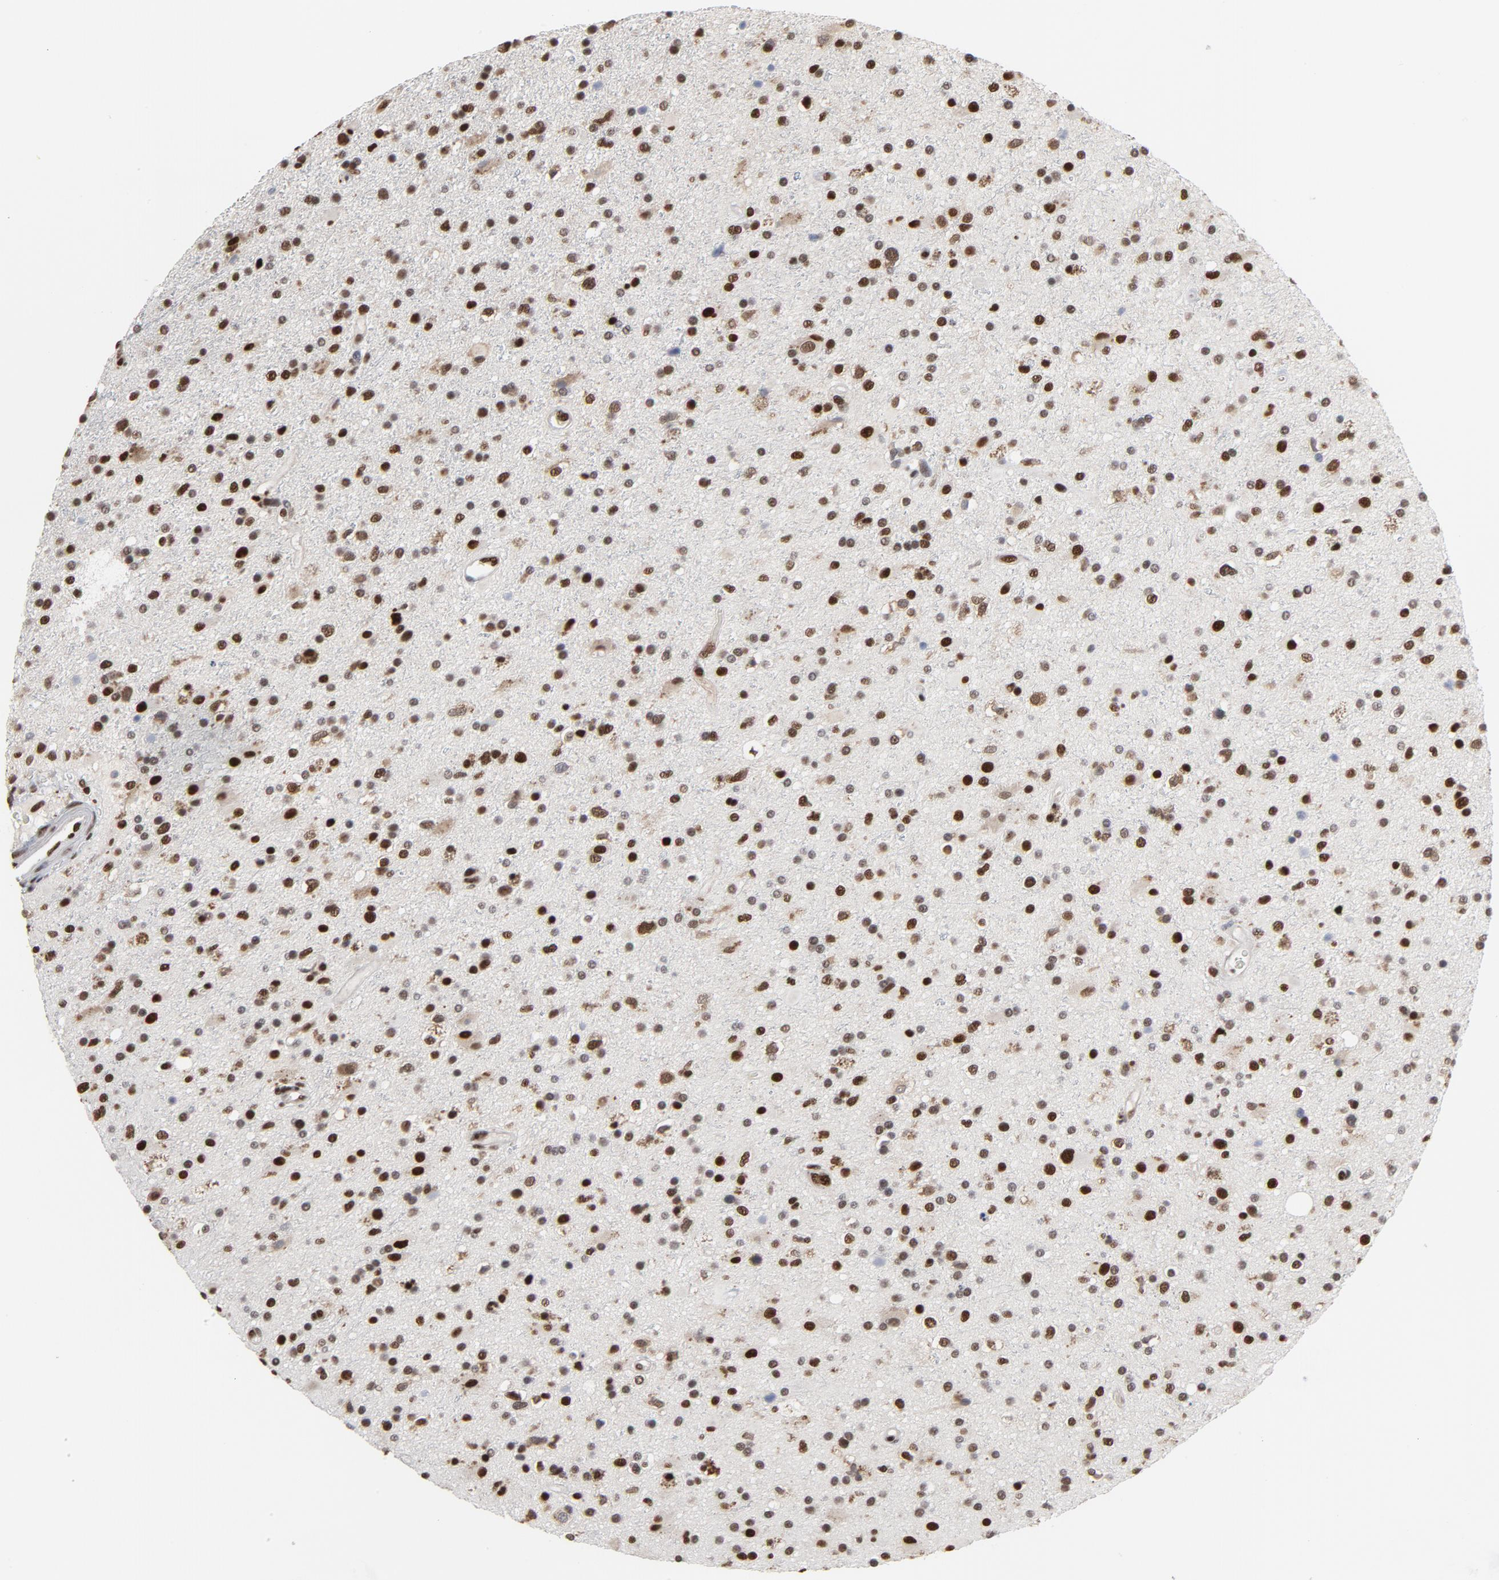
{"staining": {"intensity": "strong", "quantity": ">75%", "location": "nuclear"}, "tissue": "glioma", "cell_type": "Tumor cells", "image_type": "cancer", "snomed": [{"axis": "morphology", "description": "Glioma, malignant, High grade"}, {"axis": "topography", "description": "Brain"}], "caption": "IHC (DAB) staining of high-grade glioma (malignant) displays strong nuclear protein positivity in about >75% of tumor cells. Immunohistochemistry stains the protein of interest in brown and the nuclei are stained blue.", "gene": "MRE11", "patient": {"sex": "male", "age": 33}}